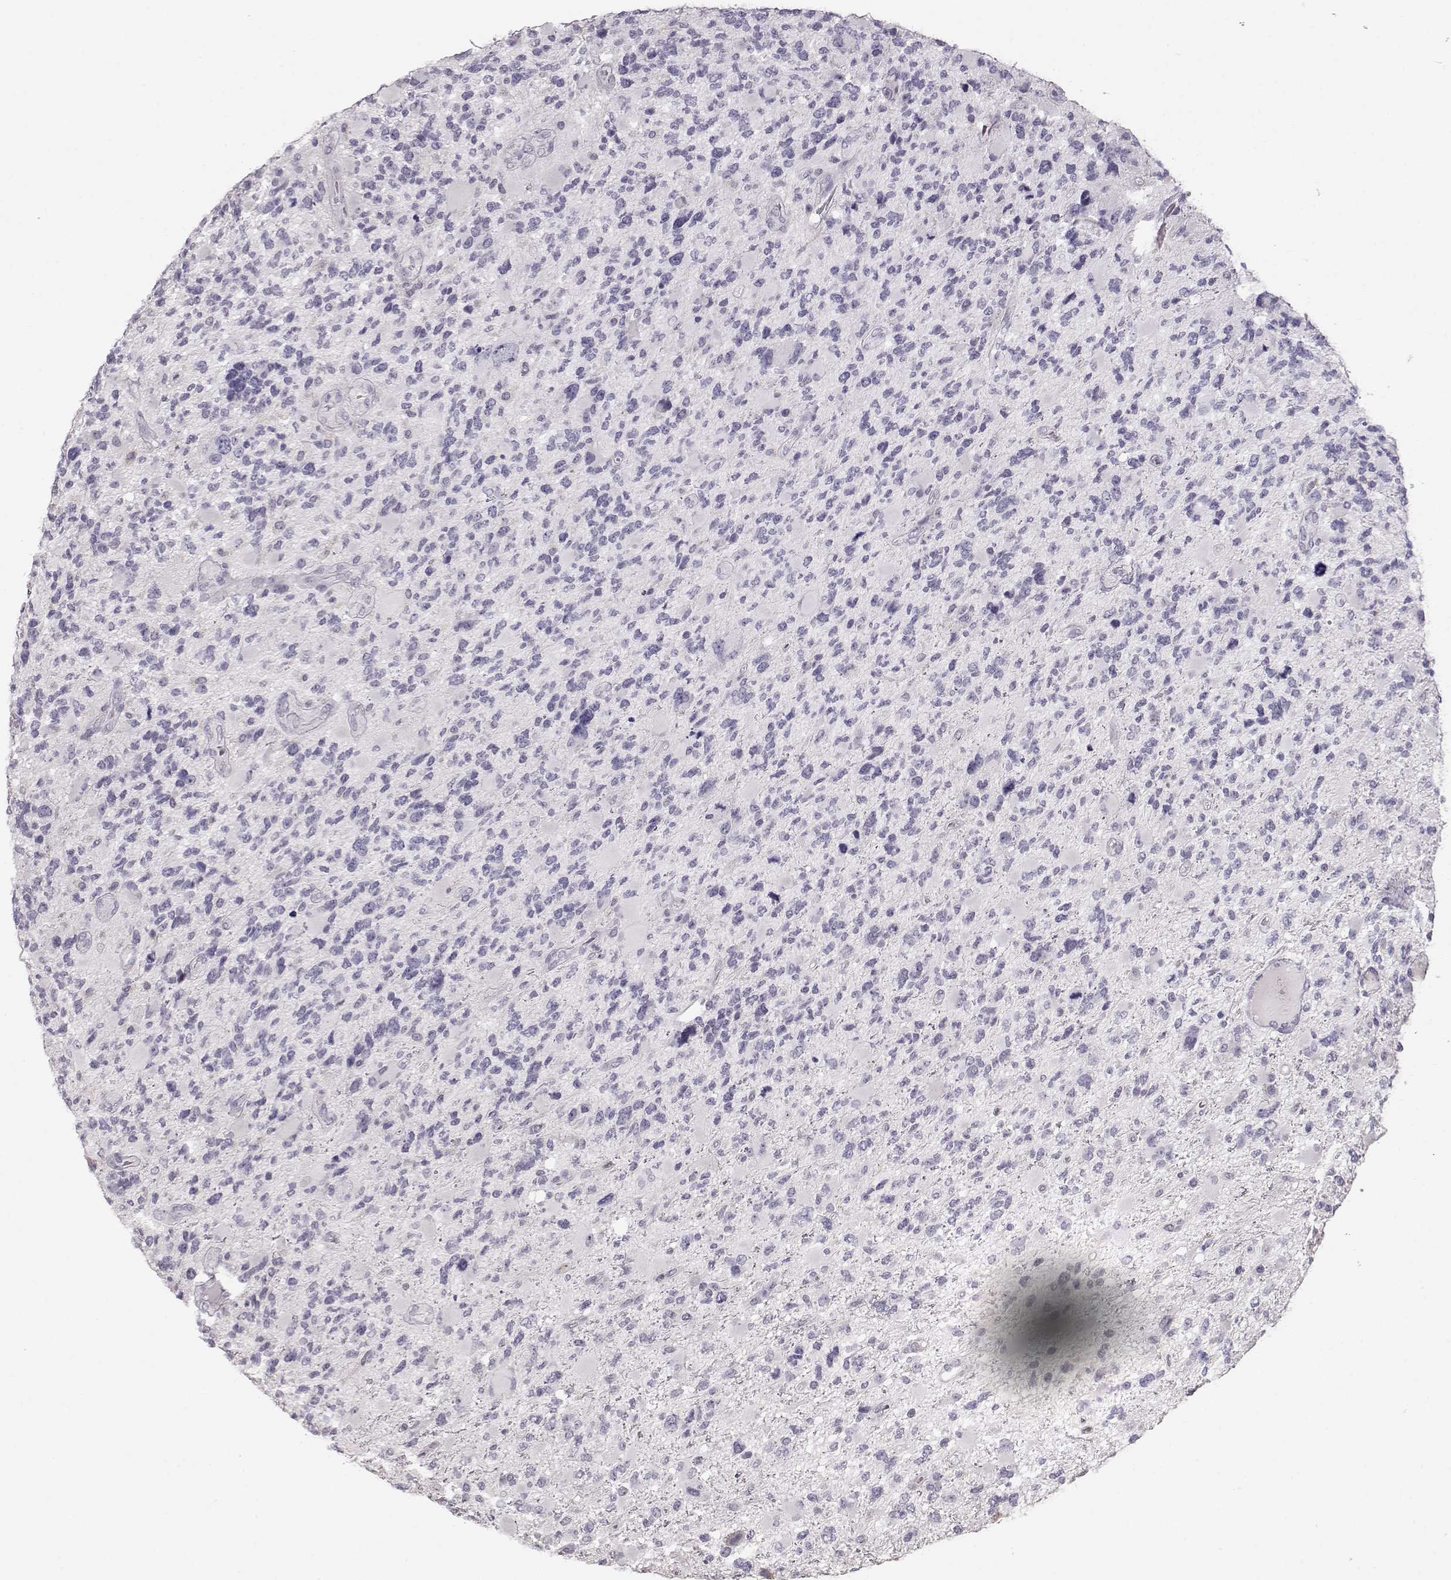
{"staining": {"intensity": "negative", "quantity": "none", "location": "none"}, "tissue": "glioma", "cell_type": "Tumor cells", "image_type": "cancer", "snomed": [{"axis": "morphology", "description": "Glioma, malignant, High grade"}, {"axis": "topography", "description": "Brain"}], "caption": "Micrograph shows no protein expression in tumor cells of glioma tissue.", "gene": "POU1F1", "patient": {"sex": "female", "age": 71}}